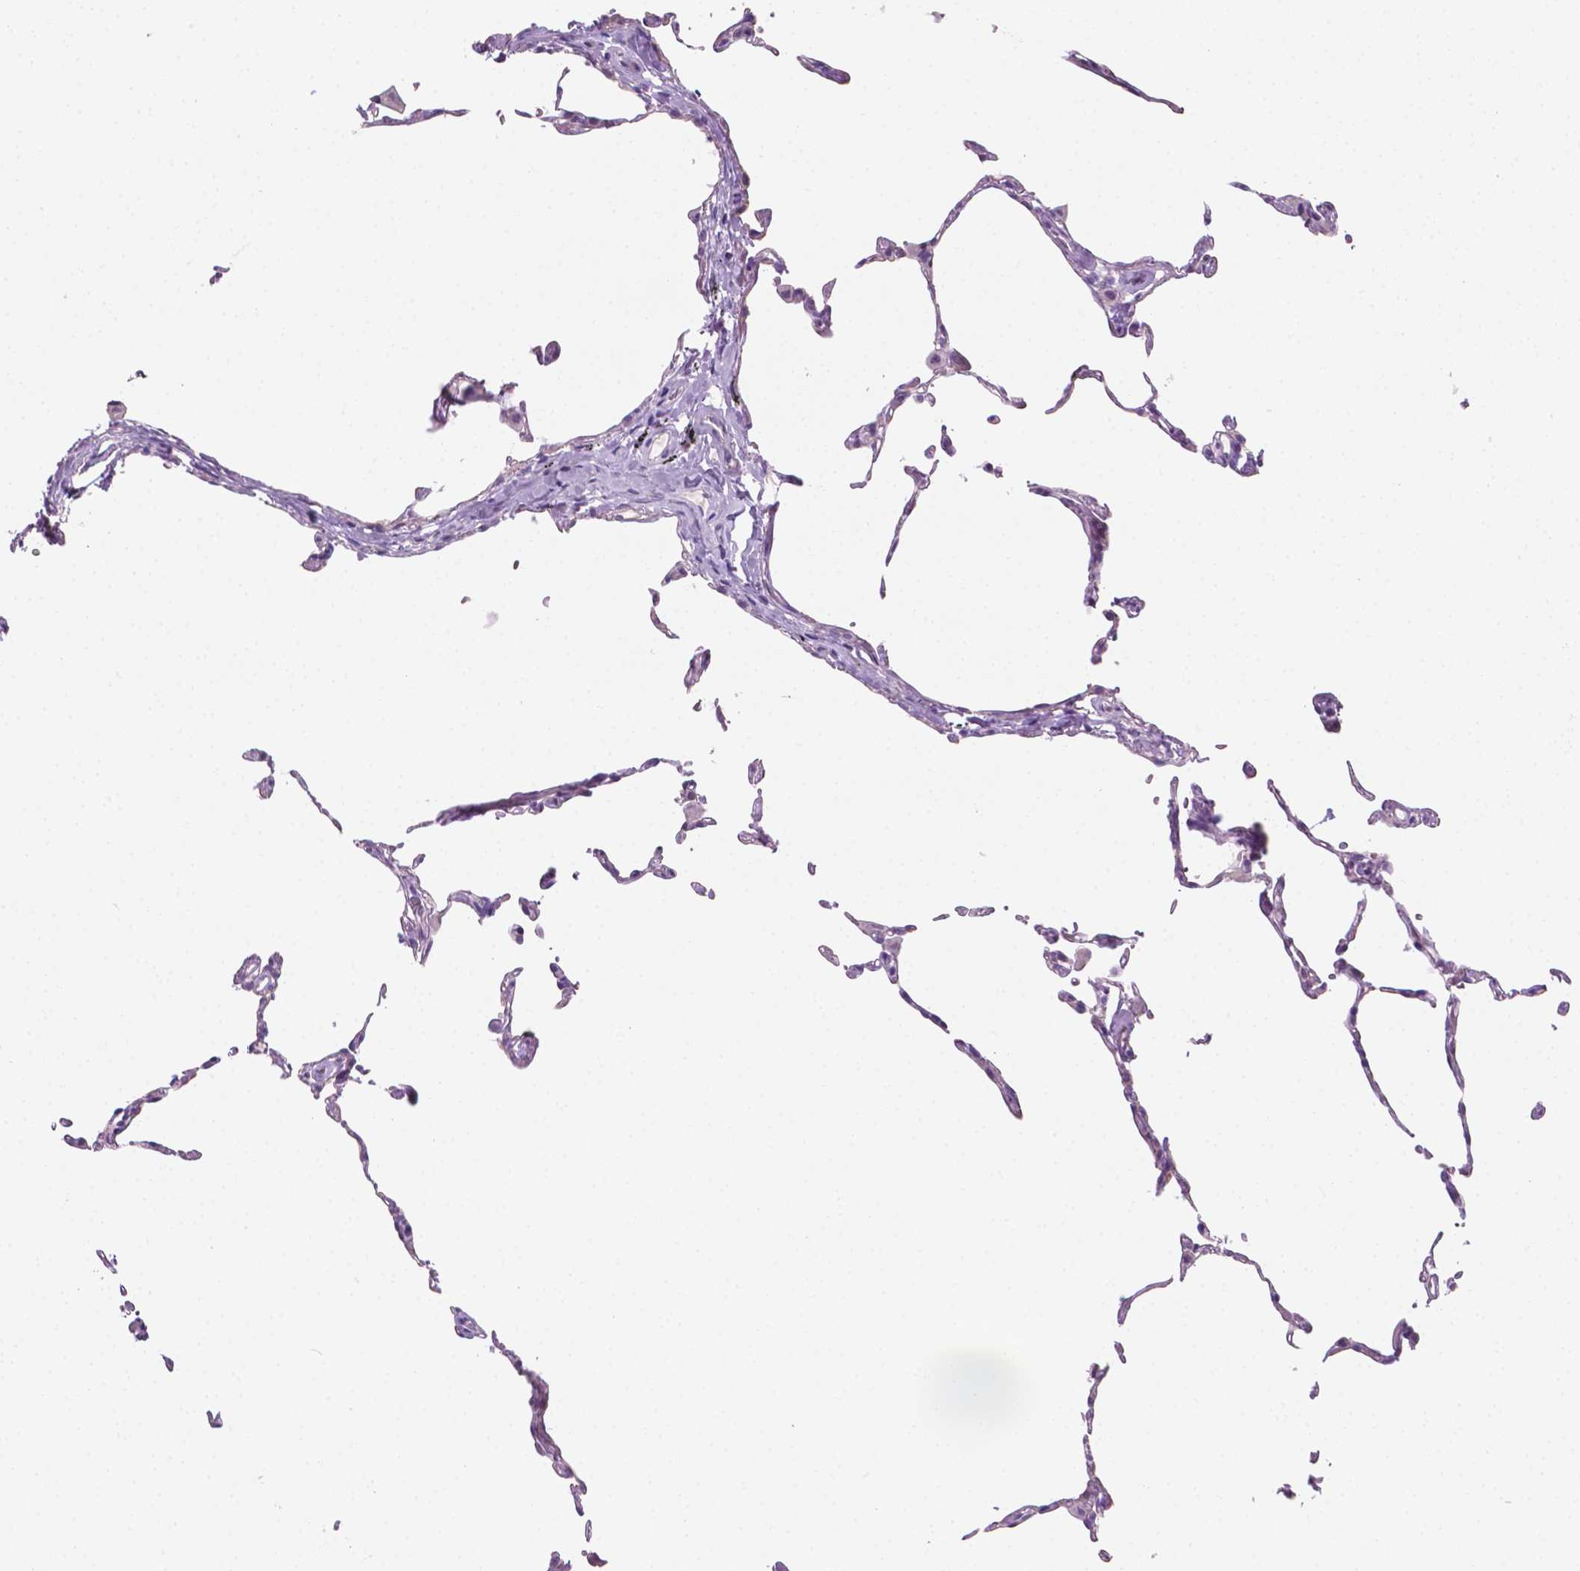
{"staining": {"intensity": "negative", "quantity": "none", "location": "none"}, "tissue": "lung", "cell_type": "Alveolar cells", "image_type": "normal", "snomed": [{"axis": "morphology", "description": "Normal tissue, NOS"}, {"axis": "topography", "description": "Lung"}], "caption": "A histopathology image of human lung is negative for staining in alveolar cells. Nuclei are stained in blue.", "gene": "EPPK1", "patient": {"sex": "female", "age": 57}}